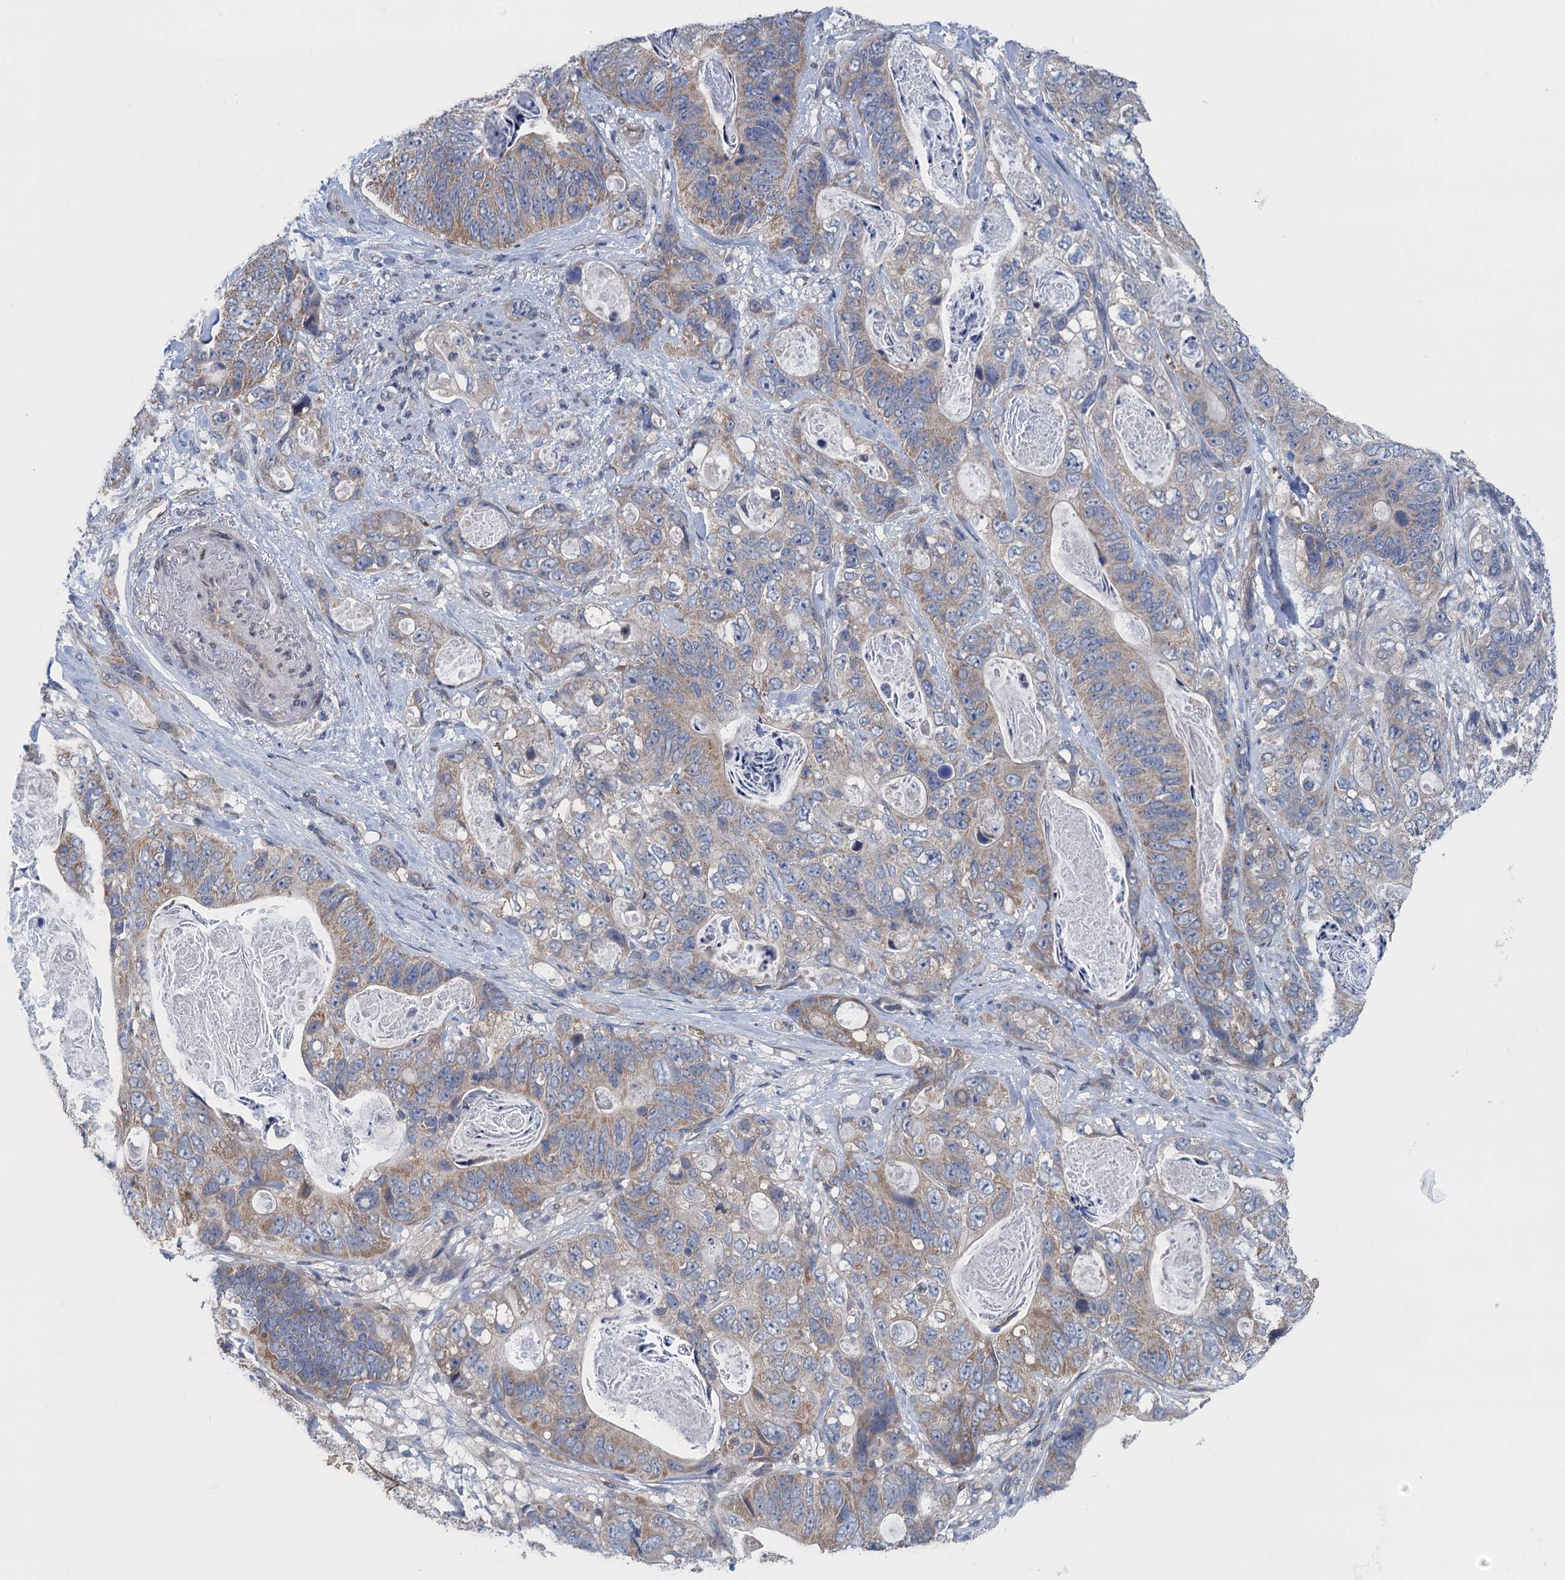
{"staining": {"intensity": "weak", "quantity": "25%-75%", "location": "cytoplasmic/membranous"}, "tissue": "stomach cancer", "cell_type": "Tumor cells", "image_type": "cancer", "snomed": [{"axis": "morphology", "description": "Normal tissue, NOS"}, {"axis": "morphology", "description": "Adenocarcinoma, NOS"}, {"axis": "topography", "description": "Stomach"}], "caption": "Protein staining of stomach adenocarcinoma tissue shows weak cytoplasmic/membranous staining in approximately 25%-75% of tumor cells.", "gene": "CTU2", "patient": {"sex": "female", "age": 89}}